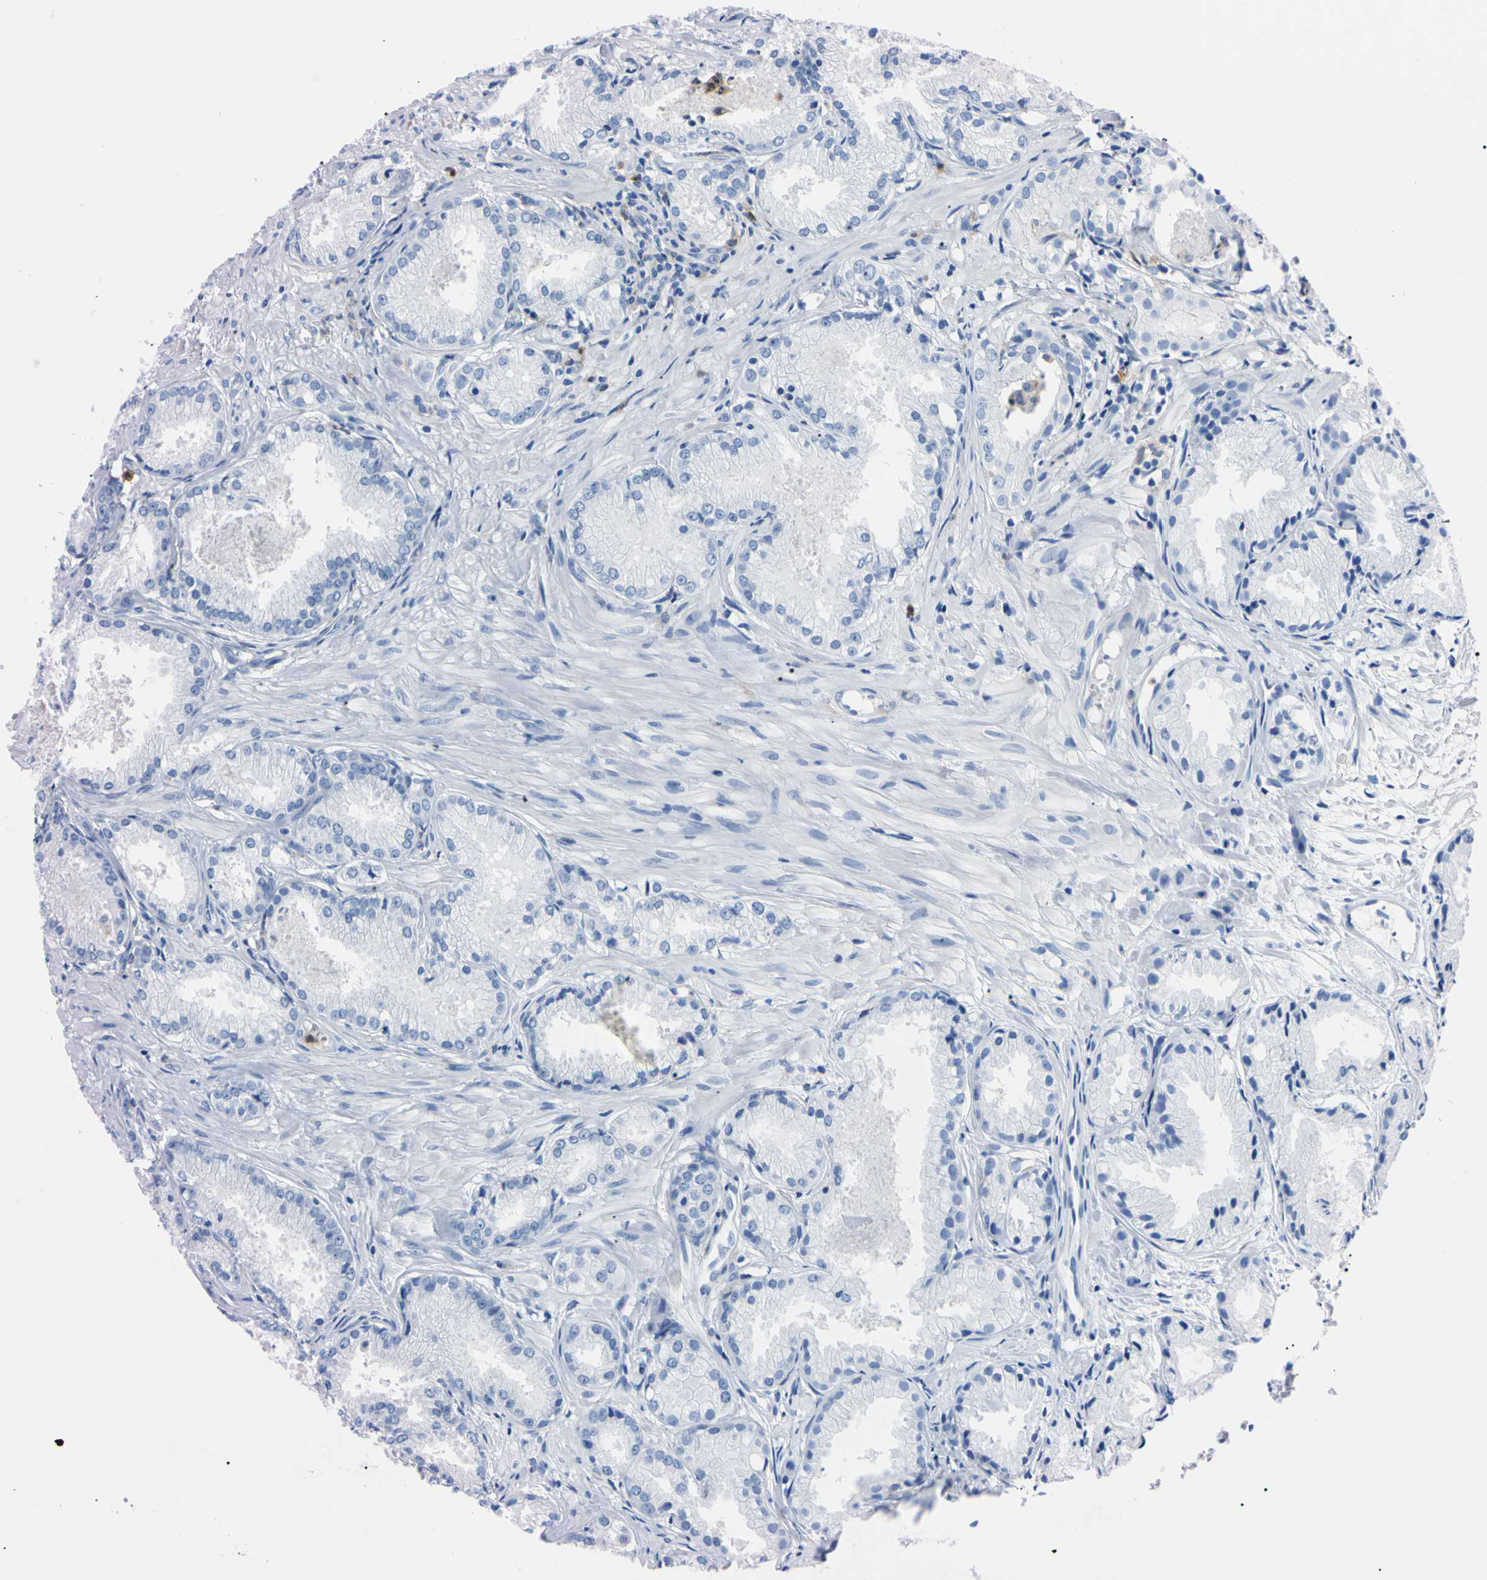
{"staining": {"intensity": "negative", "quantity": "none", "location": "none"}, "tissue": "prostate cancer", "cell_type": "Tumor cells", "image_type": "cancer", "snomed": [{"axis": "morphology", "description": "Adenocarcinoma, Low grade"}, {"axis": "topography", "description": "Prostate"}], "caption": "Low-grade adenocarcinoma (prostate) was stained to show a protein in brown. There is no significant expression in tumor cells. The staining is performed using DAB brown chromogen with nuclei counter-stained in using hematoxylin.", "gene": "NCF4", "patient": {"sex": "male", "age": 72}}